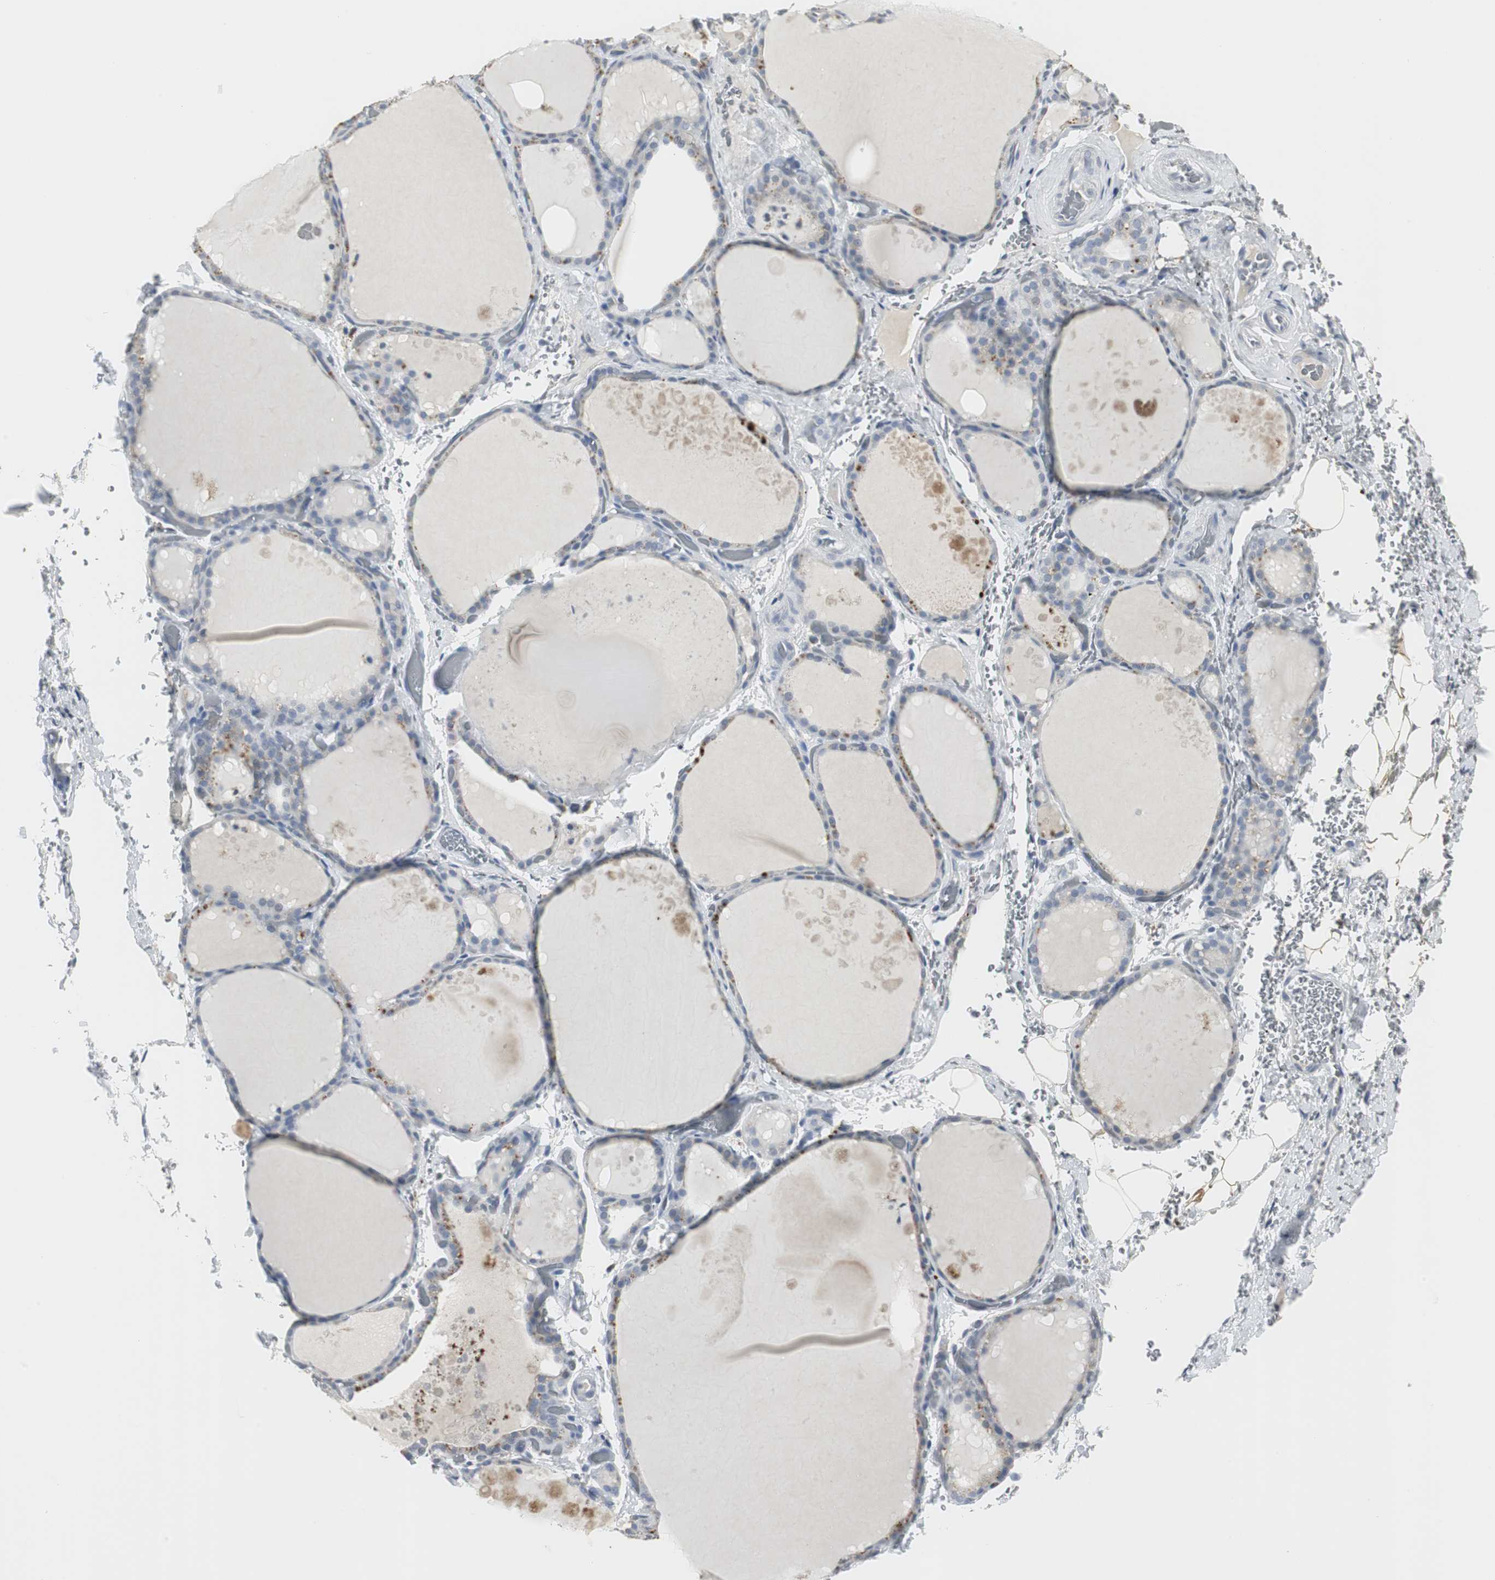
{"staining": {"intensity": "strong", "quantity": "<25%", "location": "cytoplasmic/membranous"}, "tissue": "thyroid gland", "cell_type": "Glandular cells", "image_type": "normal", "snomed": [{"axis": "morphology", "description": "Normal tissue, NOS"}, {"axis": "topography", "description": "Thyroid gland"}], "caption": "Immunohistochemistry (DAB) staining of normal human thyroid gland shows strong cytoplasmic/membranous protein positivity in approximately <25% of glandular cells. (brown staining indicates protein expression, while blue staining denotes nuclei).", "gene": "PI15", "patient": {"sex": "male", "age": 61}}